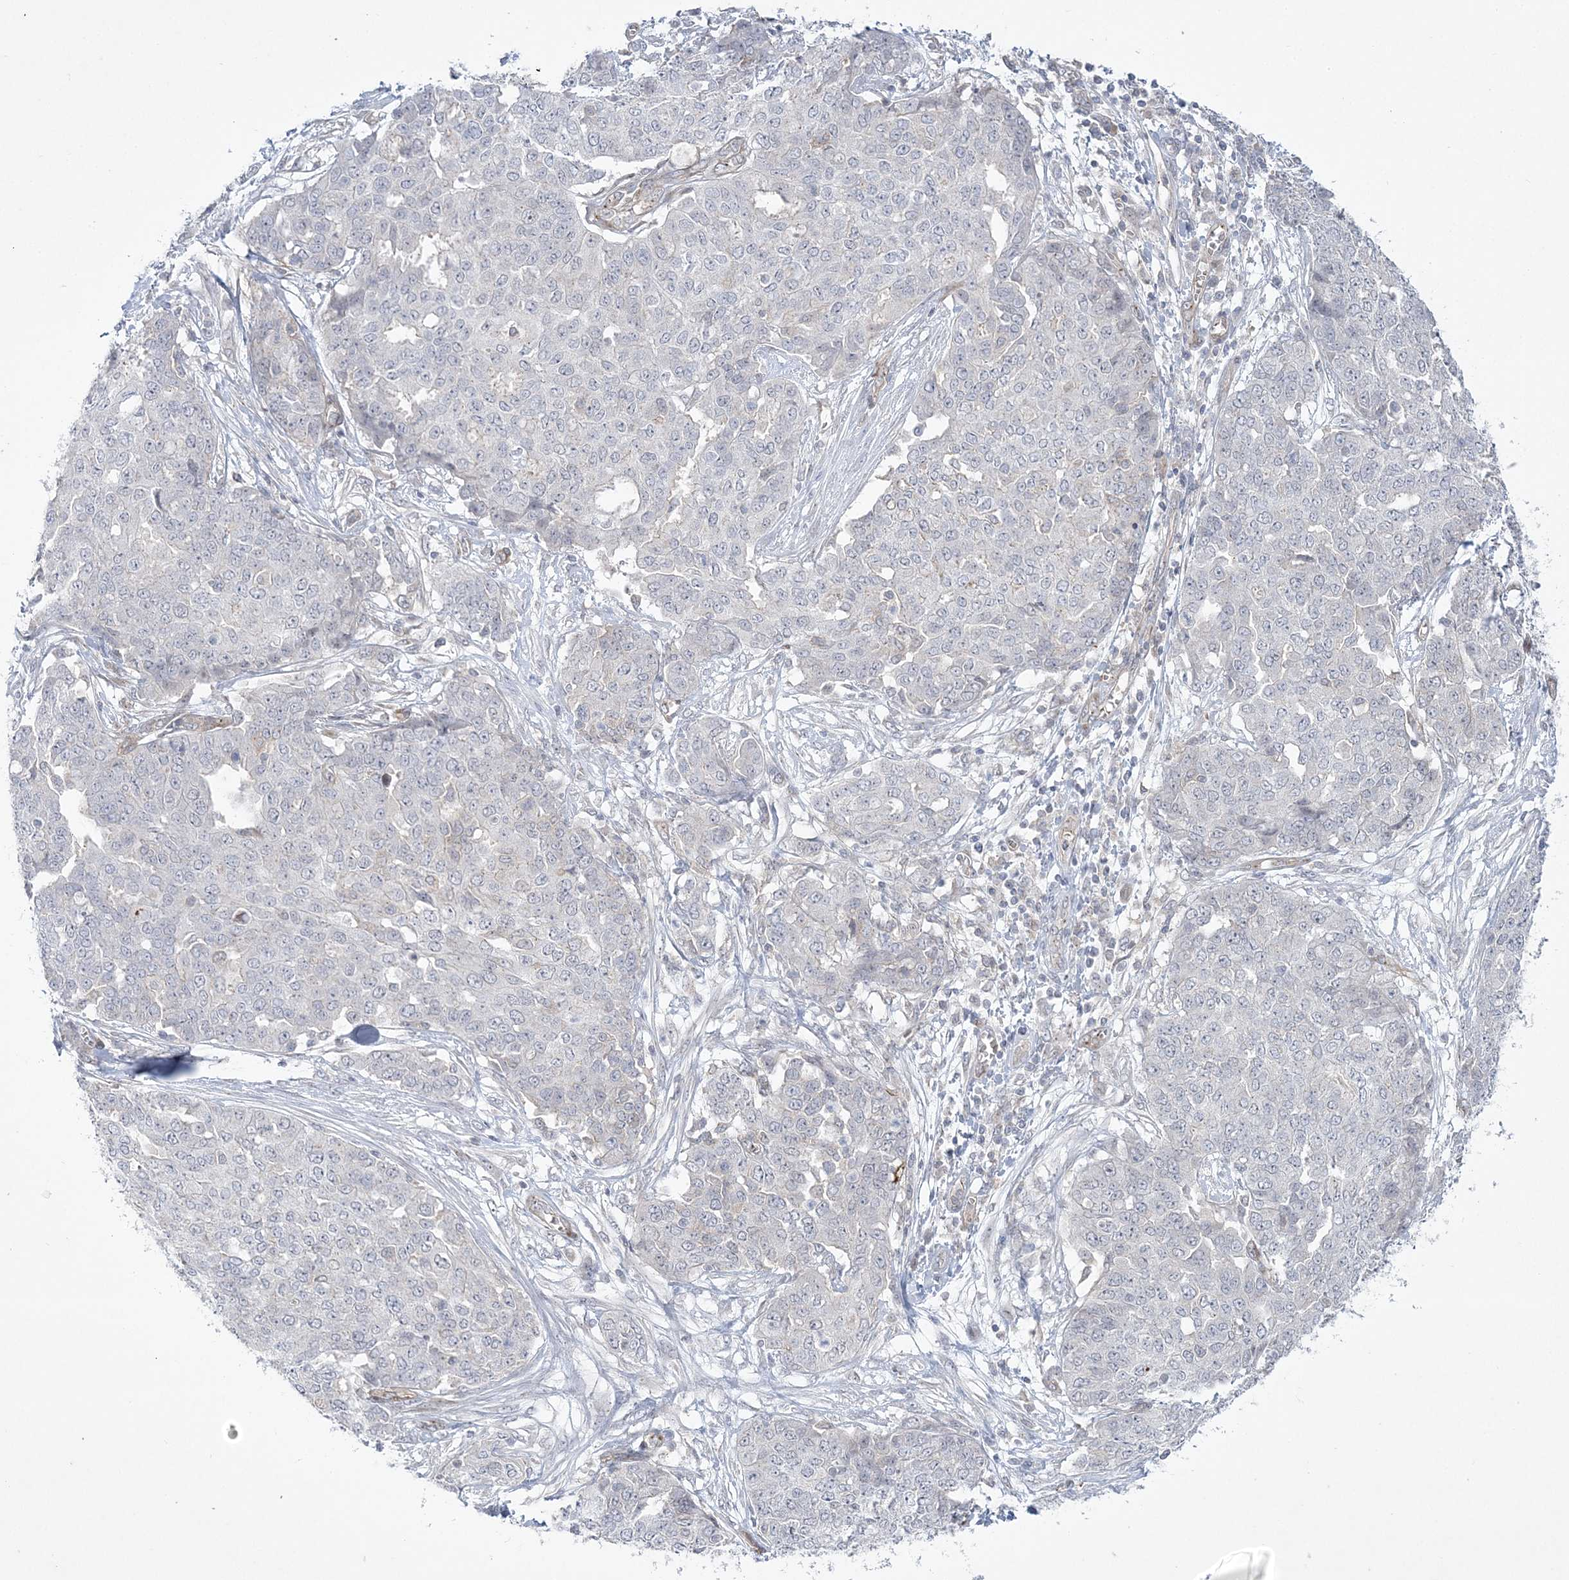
{"staining": {"intensity": "negative", "quantity": "none", "location": "none"}, "tissue": "ovarian cancer", "cell_type": "Tumor cells", "image_type": "cancer", "snomed": [{"axis": "morphology", "description": "Cystadenocarcinoma, serous, NOS"}, {"axis": "topography", "description": "Soft tissue"}, {"axis": "topography", "description": "Ovary"}], "caption": "IHC photomicrograph of neoplastic tissue: ovarian cancer (serous cystadenocarcinoma) stained with DAB displays no significant protein staining in tumor cells.", "gene": "ADAMTS12", "patient": {"sex": "female", "age": 57}}